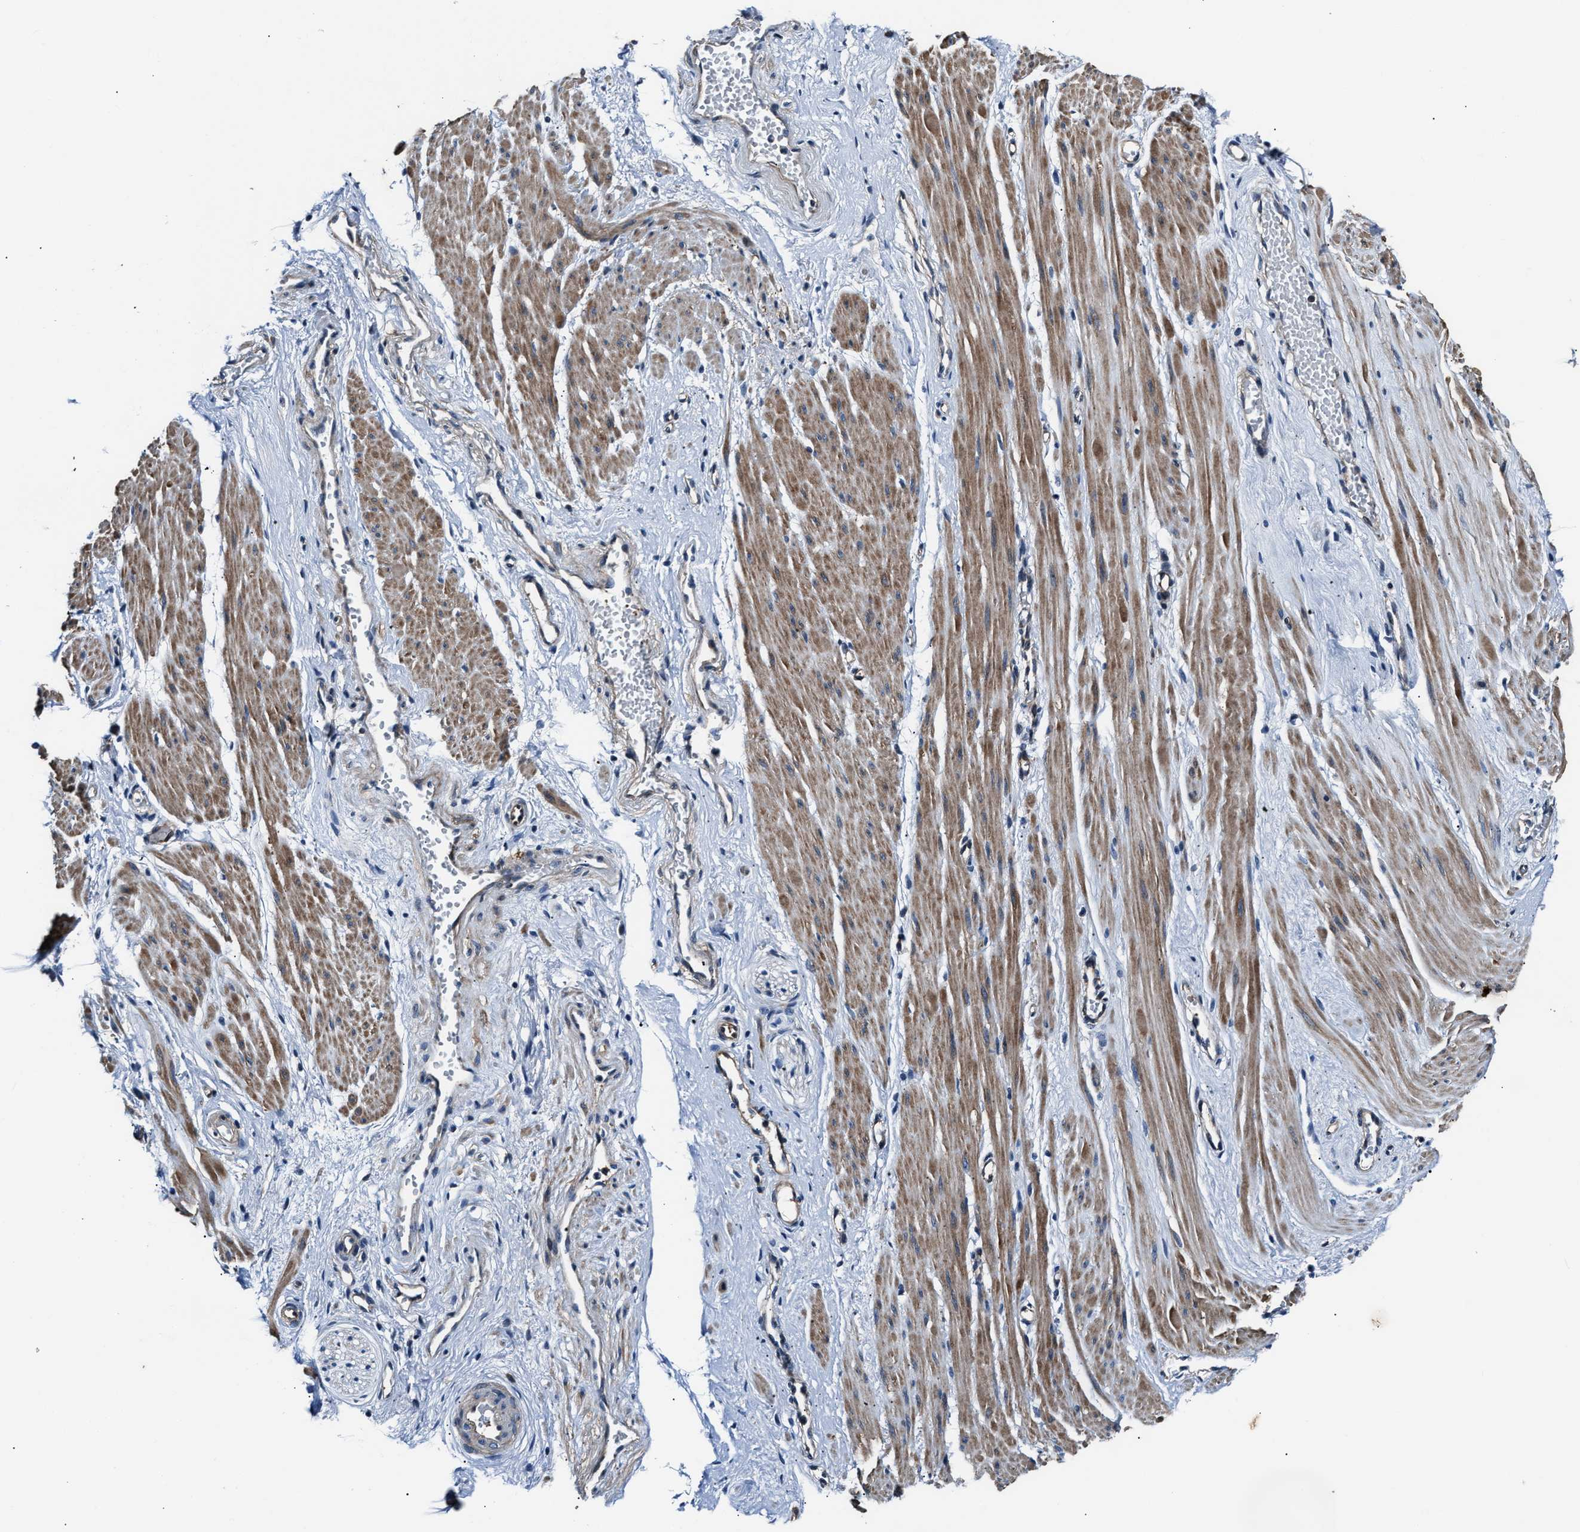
{"staining": {"intensity": "weak", "quantity": "25%-75%", "location": "cytoplasmic/membranous"}, "tissue": "adipose tissue", "cell_type": "Adipocytes", "image_type": "normal", "snomed": [{"axis": "morphology", "description": "Normal tissue, NOS"}, {"axis": "topography", "description": "Soft tissue"}, {"axis": "topography", "description": "Vascular tissue"}], "caption": "Protein expression analysis of normal adipose tissue displays weak cytoplasmic/membranous expression in approximately 25%-75% of adipocytes.", "gene": "MPDZ", "patient": {"sex": "female", "age": 35}}